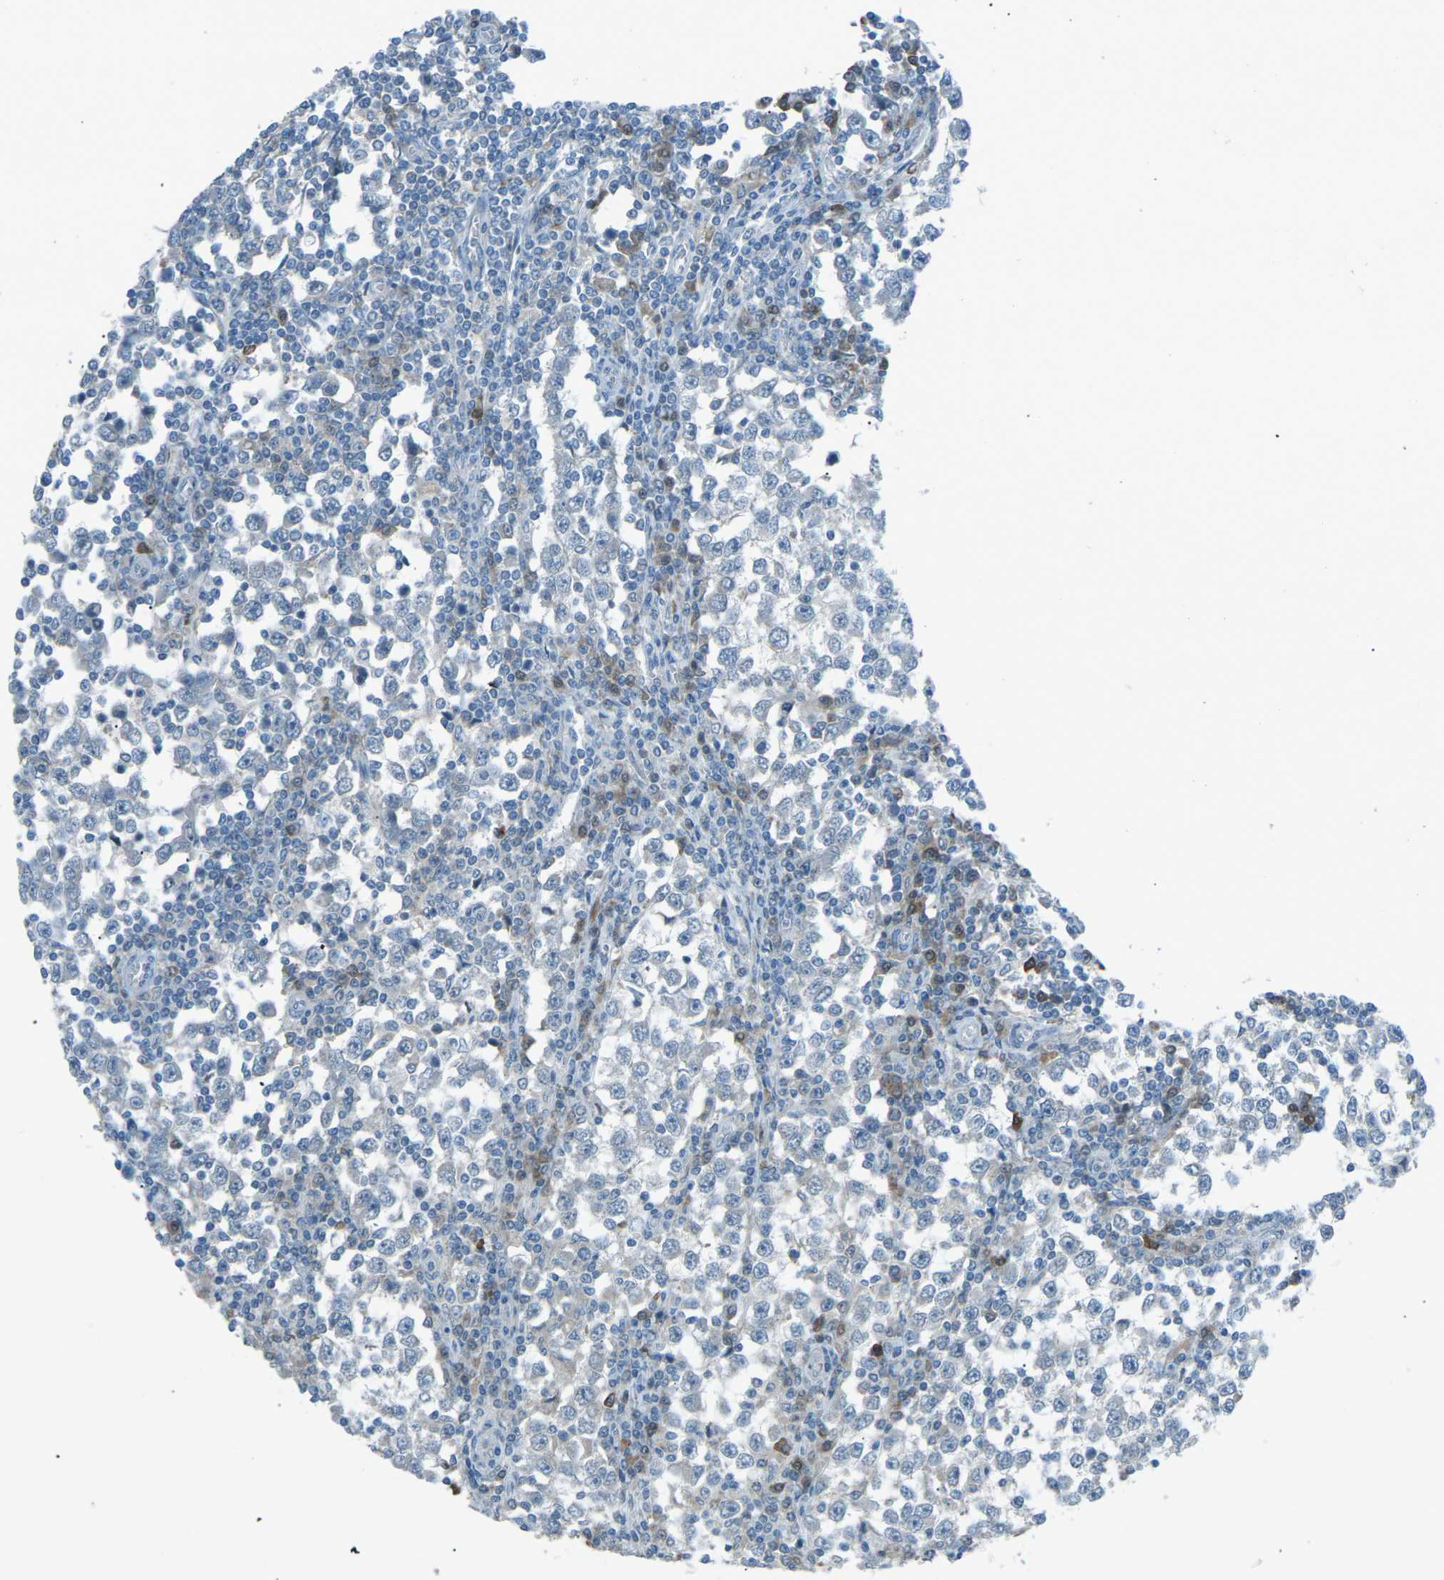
{"staining": {"intensity": "negative", "quantity": "none", "location": "none"}, "tissue": "testis cancer", "cell_type": "Tumor cells", "image_type": "cancer", "snomed": [{"axis": "morphology", "description": "Seminoma, NOS"}, {"axis": "topography", "description": "Testis"}], "caption": "High power microscopy photomicrograph of an IHC photomicrograph of testis cancer, revealing no significant positivity in tumor cells. Brightfield microscopy of immunohistochemistry (IHC) stained with DAB (3,3'-diaminobenzidine) (brown) and hematoxylin (blue), captured at high magnification.", "gene": "PRKCA", "patient": {"sex": "male", "age": 65}}